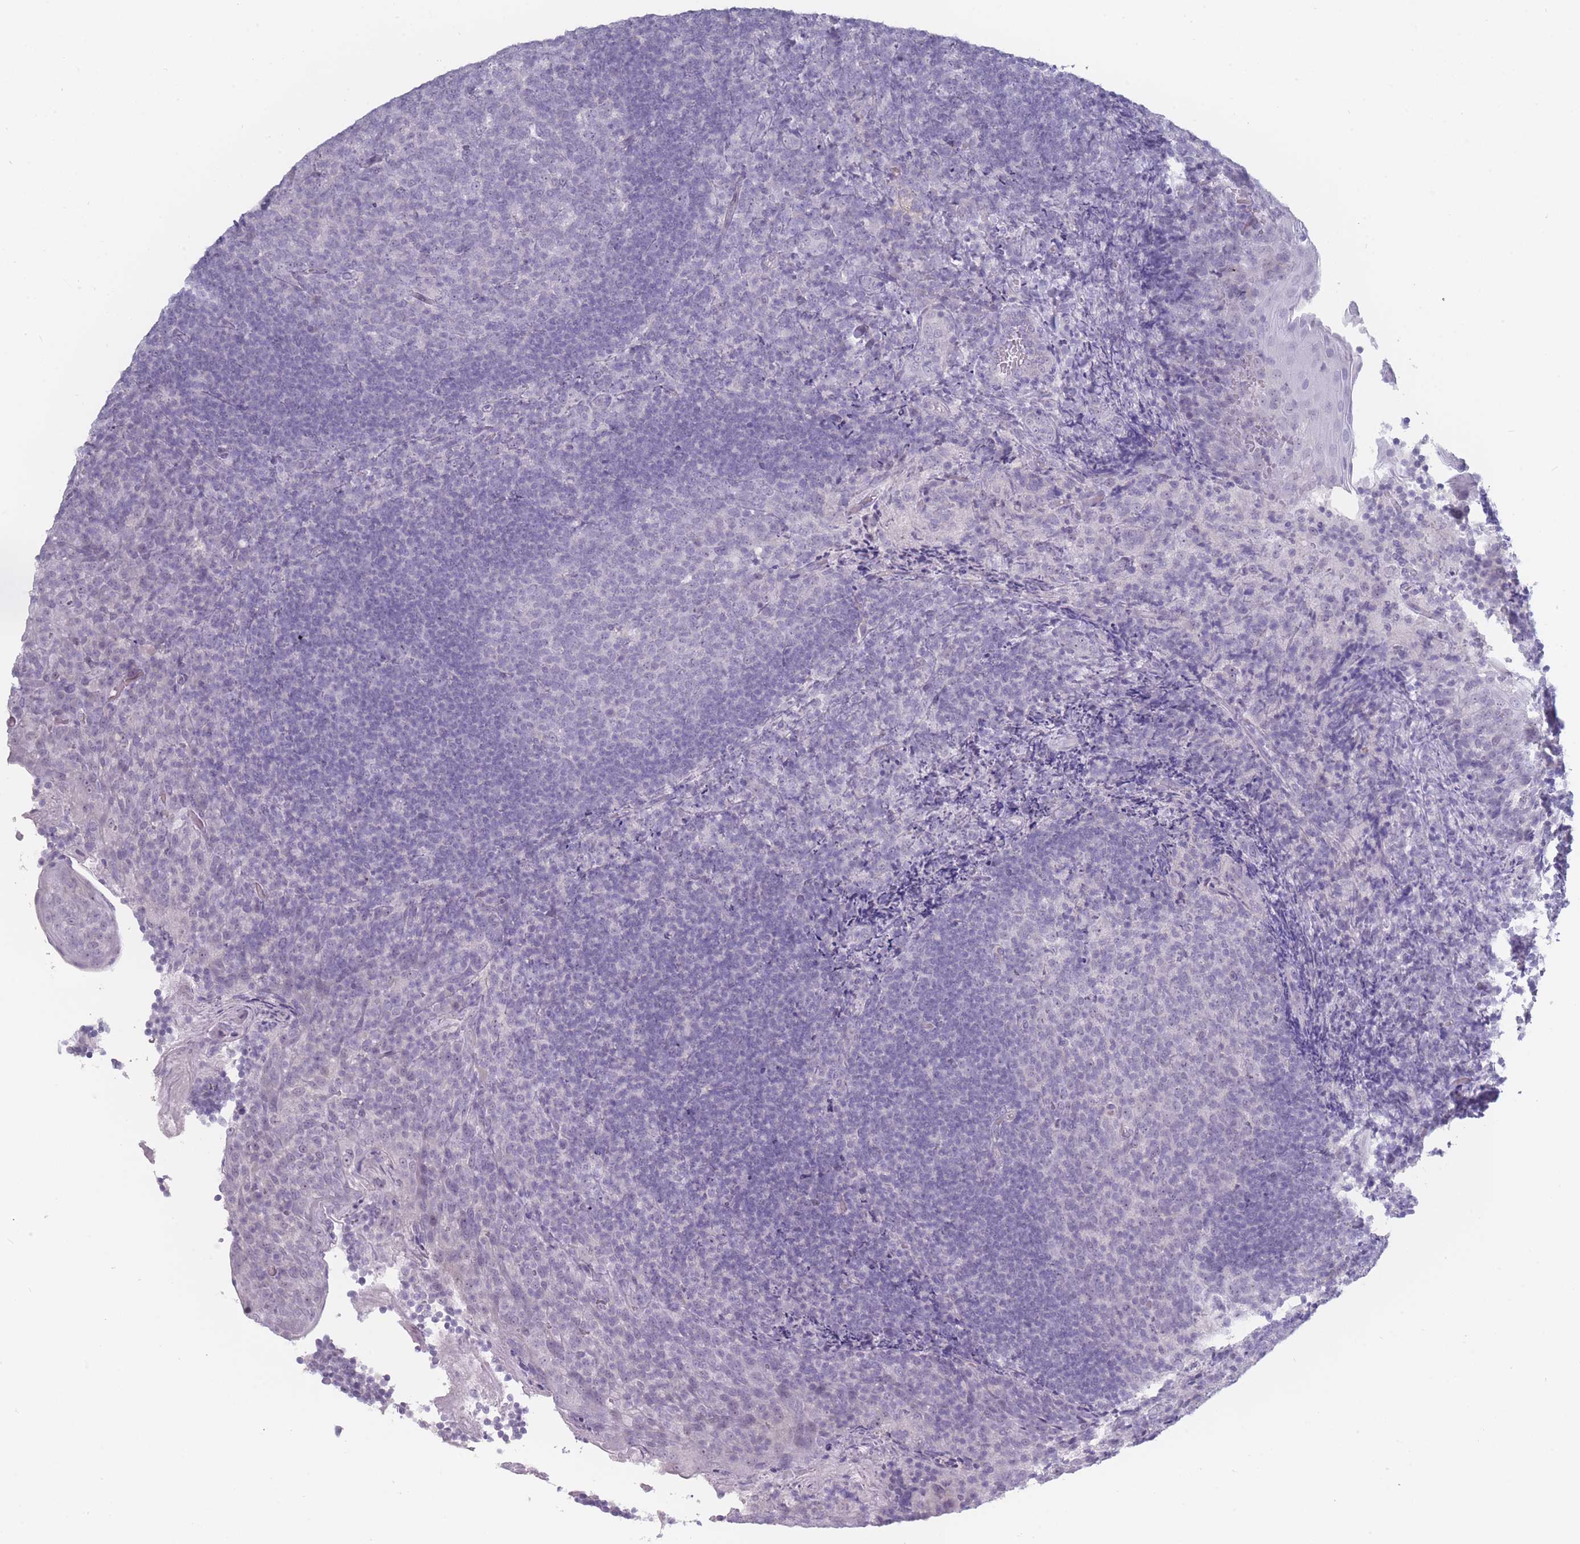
{"staining": {"intensity": "negative", "quantity": "none", "location": "none"}, "tissue": "tonsil", "cell_type": "Germinal center cells", "image_type": "normal", "snomed": [{"axis": "morphology", "description": "Normal tissue, NOS"}, {"axis": "topography", "description": "Tonsil"}], "caption": "An IHC image of normal tonsil is shown. There is no staining in germinal center cells of tonsil.", "gene": "ROS1", "patient": {"sex": "female", "age": 10}}